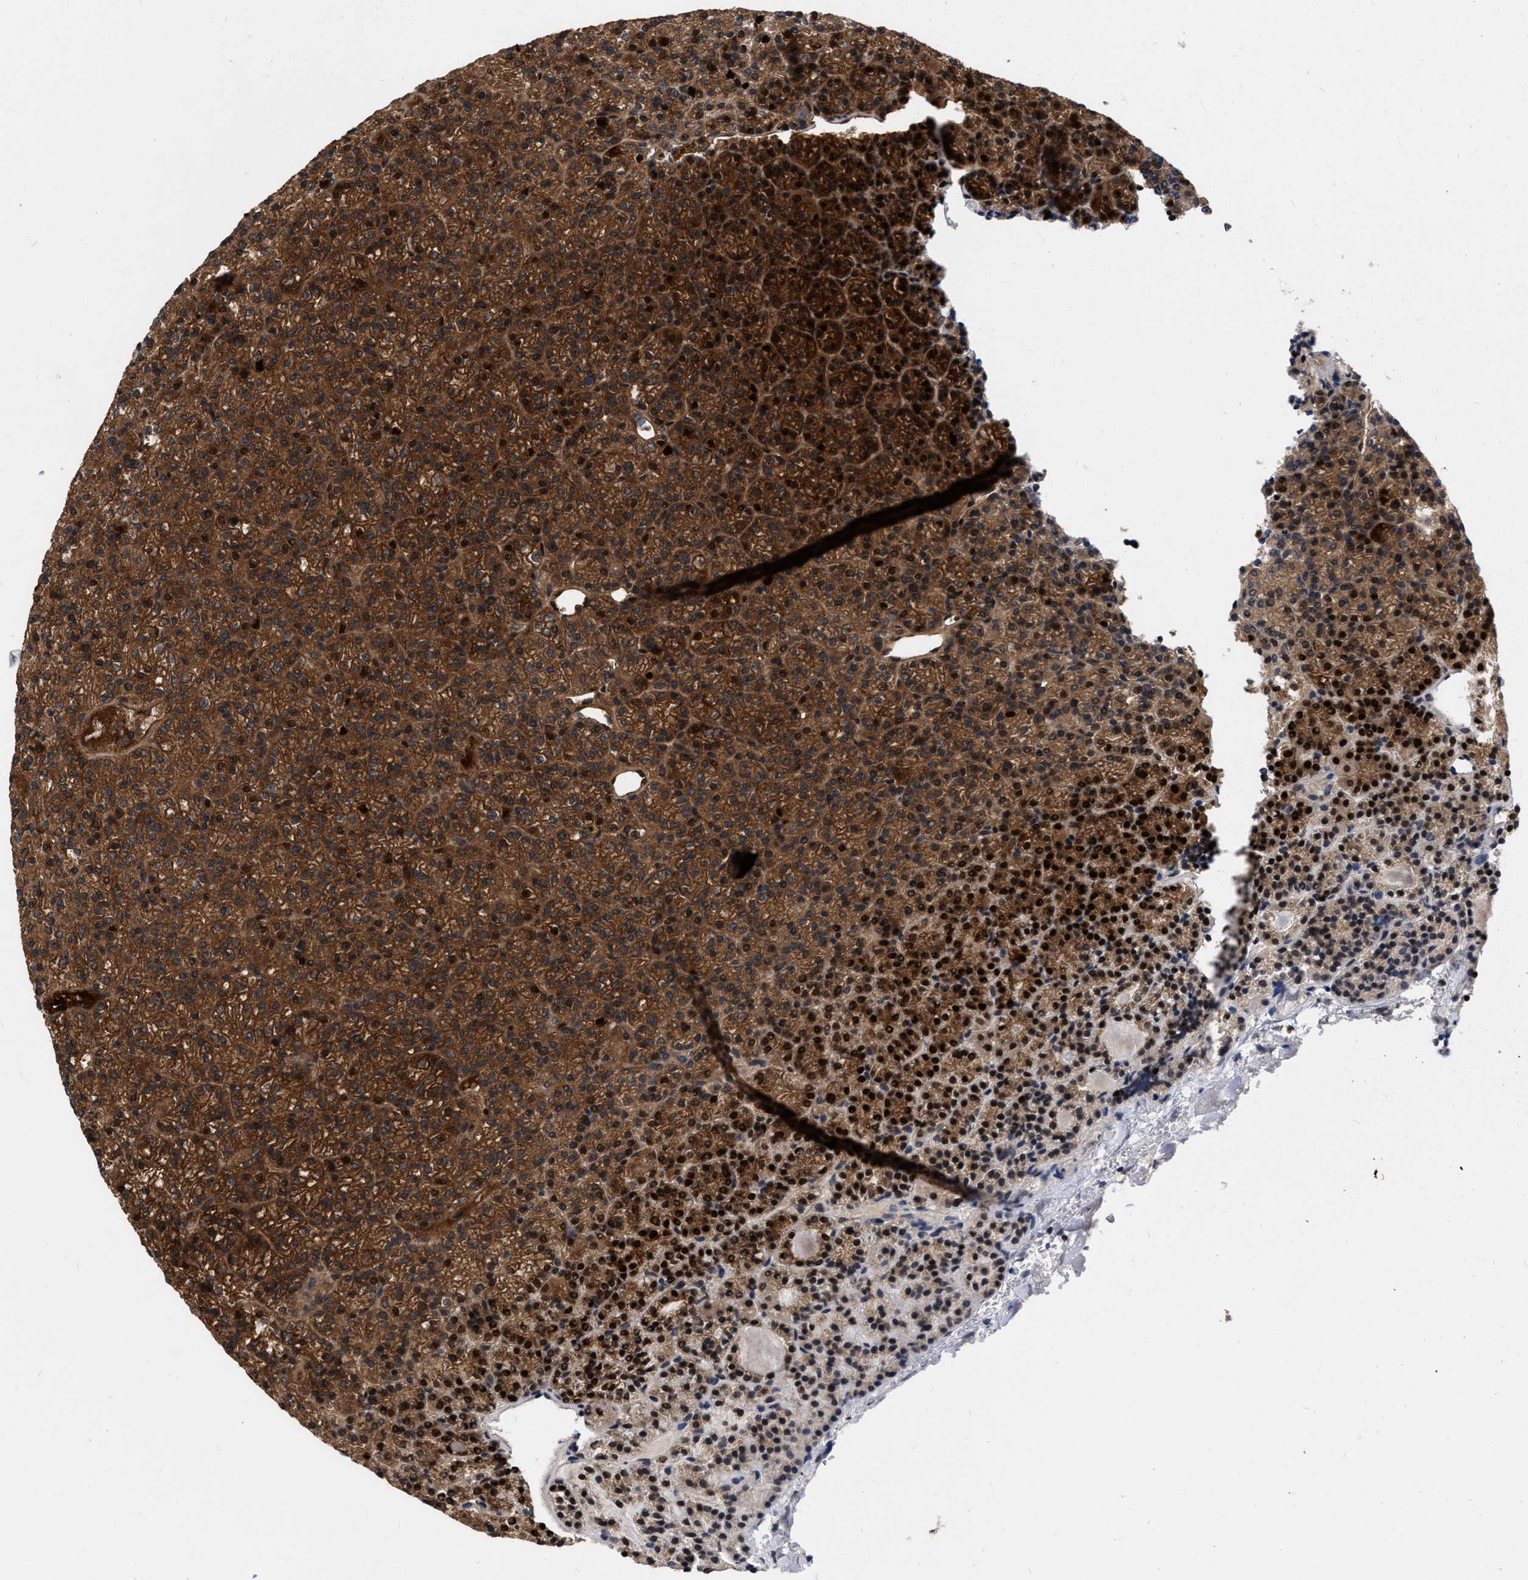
{"staining": {"intensity": "strong", "quantity": ">75%", "location": "cytoplasmic/membranous,nuclear"}, "tissue": "parathyroid gland", "cell_type": "Glandular cells", "image_type": "normal", "snomed": [{"axis": "morphology", "description": "Normal tissue, NOS"}, {"axis": "morphology", "description": "Adenoma, NOS"}, {"axis": "topography", "description": "Parathyroid gland"}], "caption": "Protein expression analysis of benign parathyroid gland reveals strong cytoplasmic/membranous,nuclear positivity in about >75% of glandular cells.", "gene": "MDM4", "patient": {"sex": "female", "age": 64}}